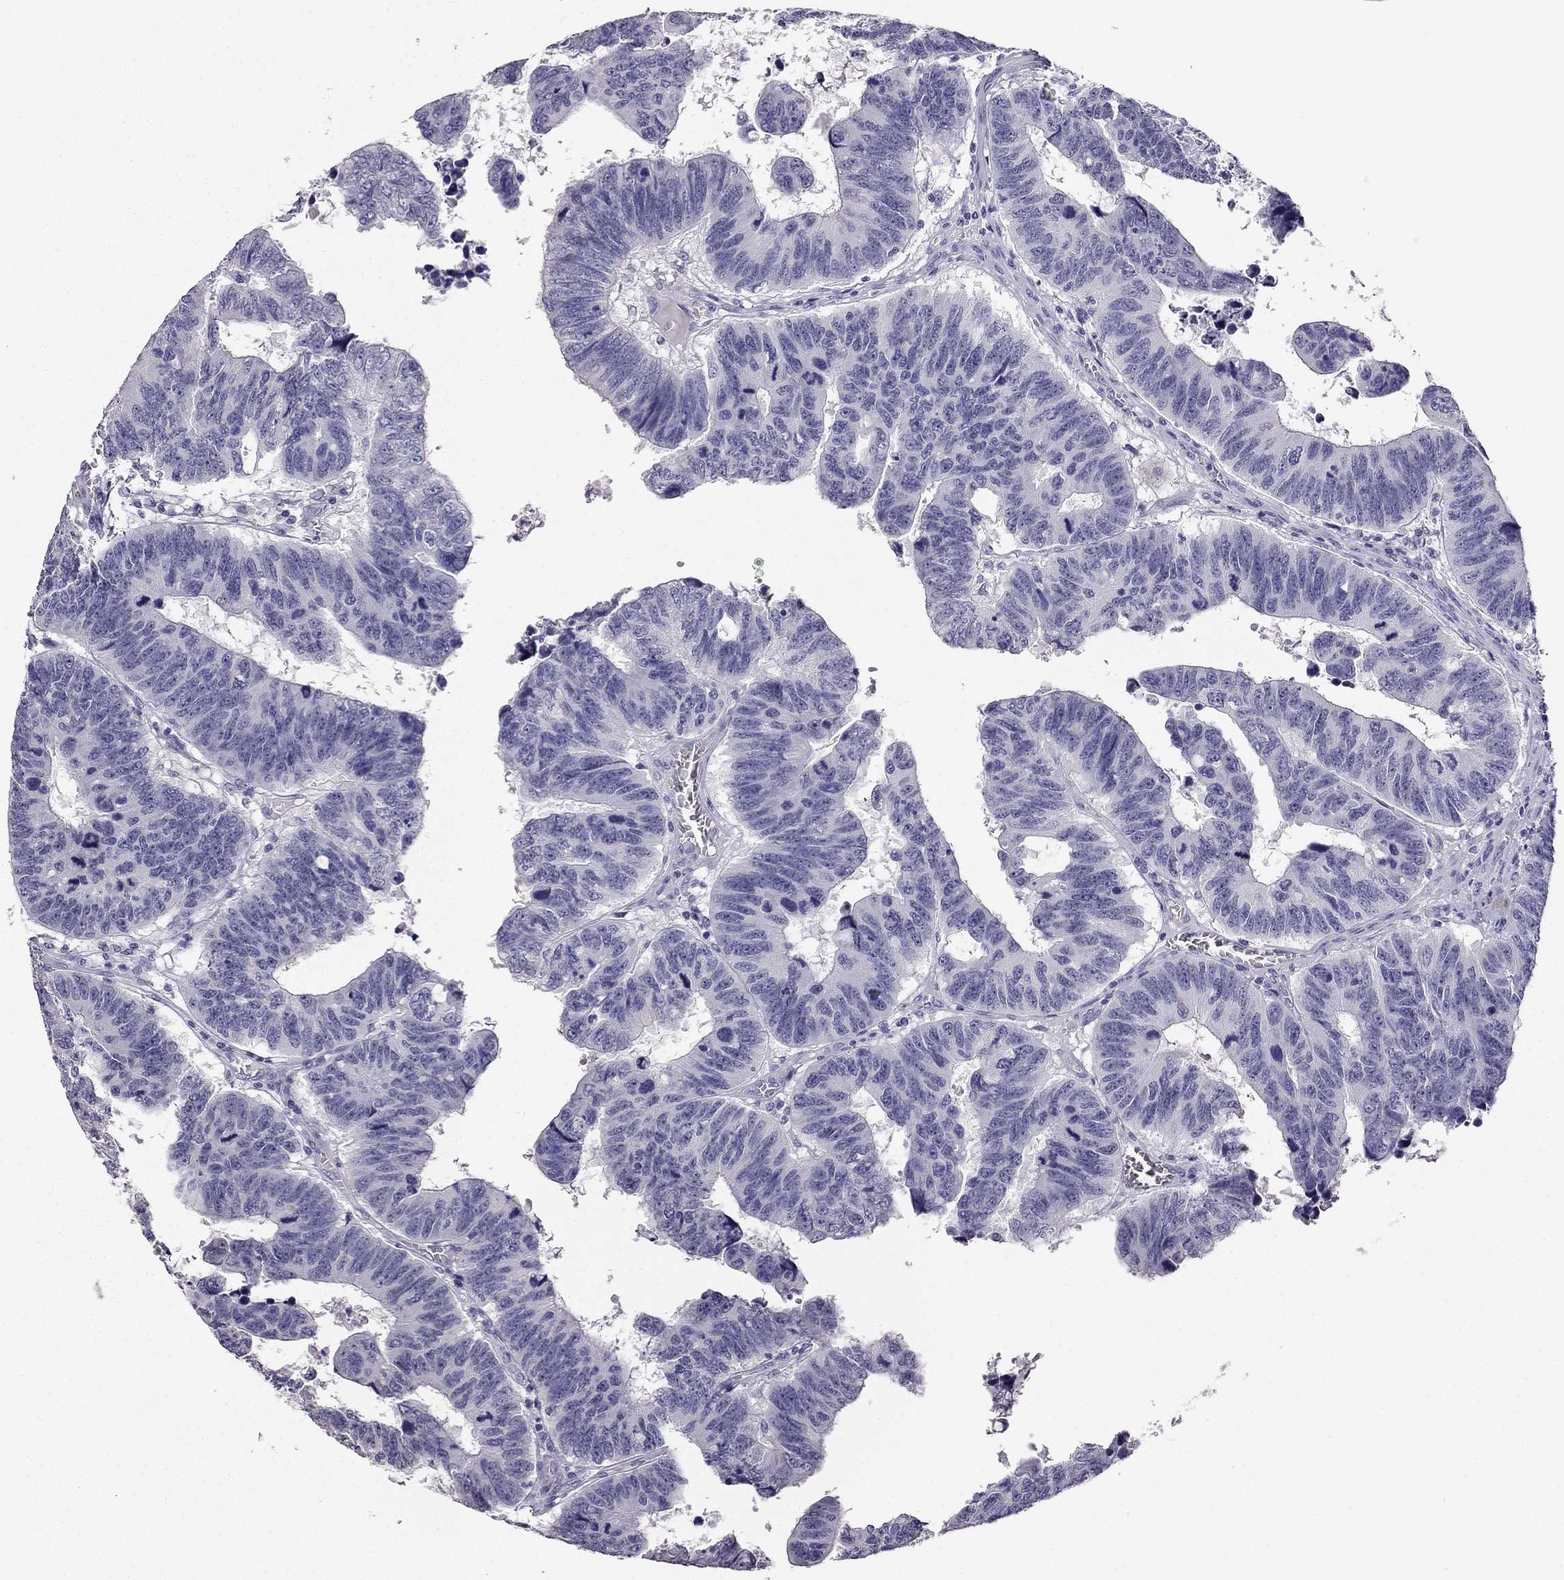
{"staining": {"intensity": "negative", "quantity": "none", "location": "none"}, "tissue": "colorectal cancer", "cell_type": "Tumor cells", "image_type": "cancer", "snomed": [{"axis": "morphology", "description": "Adenocarcinoma, NOS"}, {"axis": "topography", "description": "Appendix"}, {"axis": "topography", "description": "Colon"}, {"axis": "topography", "description": "Cecum"}, {"axis": "topography", "description": "Colon asc"}], "caption": "Immunohistochemistry image of colorectal cancer stained for a protein (brown), which demonstrates no expression in tumor cells.", "gene": "CALB2", "patient": {"sex": "female", "age": 85}}